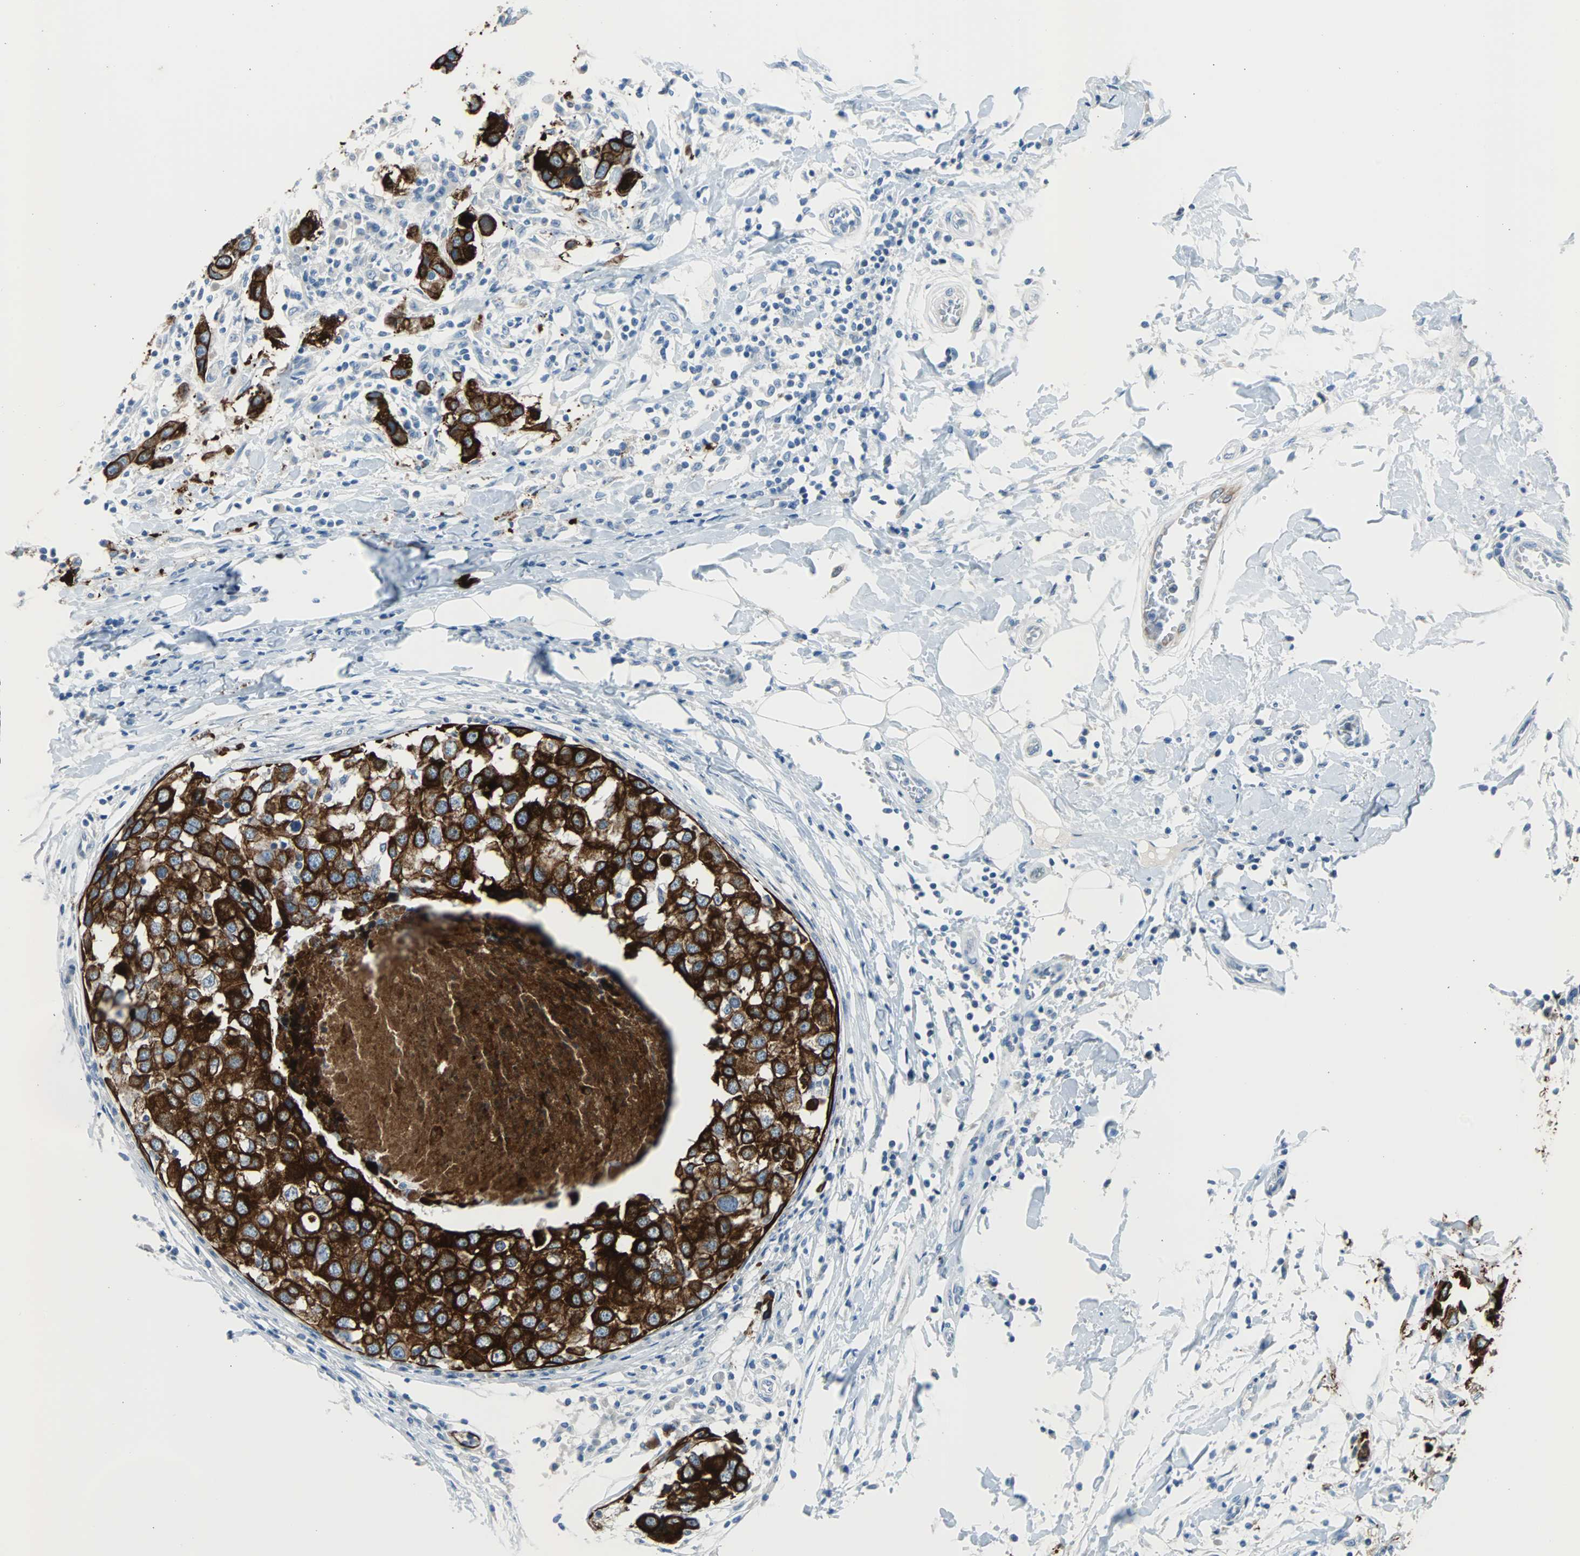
{"staining": {"intensity": "strong", "quantity": ">75%", "location": "cytoplasmic/membranous"}, "tissue": "breast cancer", "cell_type": "Tumor cells", "image_type": "cancer", "snomed": [{"axis": "morphology", "description": "Duct carcinoma"}, {"axis": "topography", "description": "Breast"}], "caption": "Approximately >75% of tumor cells in breast cancer (invasive ductal carcinoma) exhibit strong cytoplasmic/membranous protein positivity as visualized by brown immunohistochemical staining.", "gene": "KRT7", "patient": {"sex": "female", "age": 27}}